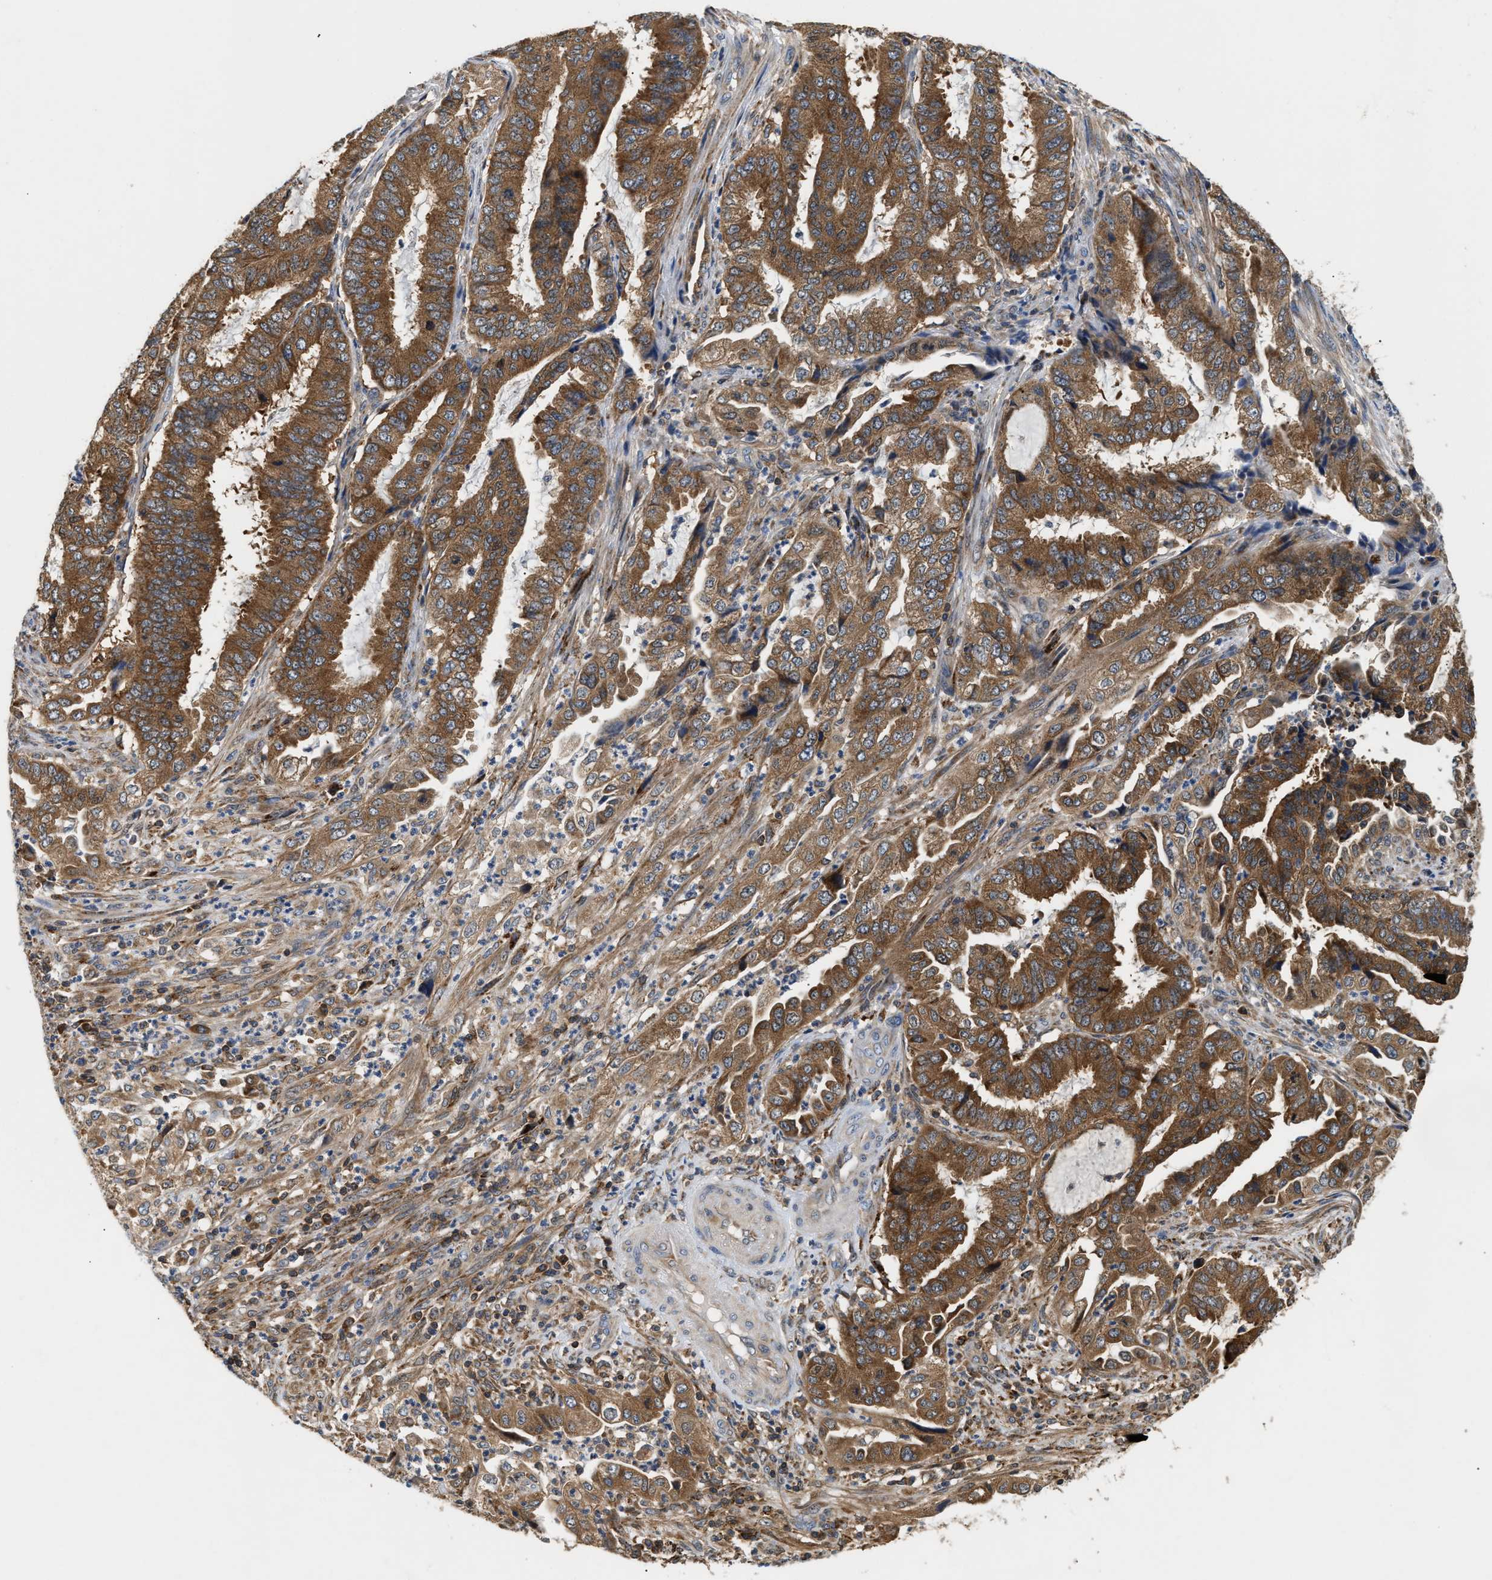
{"staining": {"intensity": "strong", "quantity": "25%-75%", "location": "cytoplasmic/membranous"}, "tissue": "endometrial cancer", "cell_type": "Tumor cells", "image_type": "cancer", "snomed": [{"axis": "morphology", "description": "Adenocarcinoma, NOS"}, {"axis": "topography", "description": "Endometrium"}], "caption": "High-power microscopy captured an IHC histopathology image of endometrial cancer (adenocarcinoma), revealing strong cytoplasmic/membranous expression in about 25%-75% of tumor cells.", "gene": "CCM2", "patient": {"sex": "female", "age": 51}}